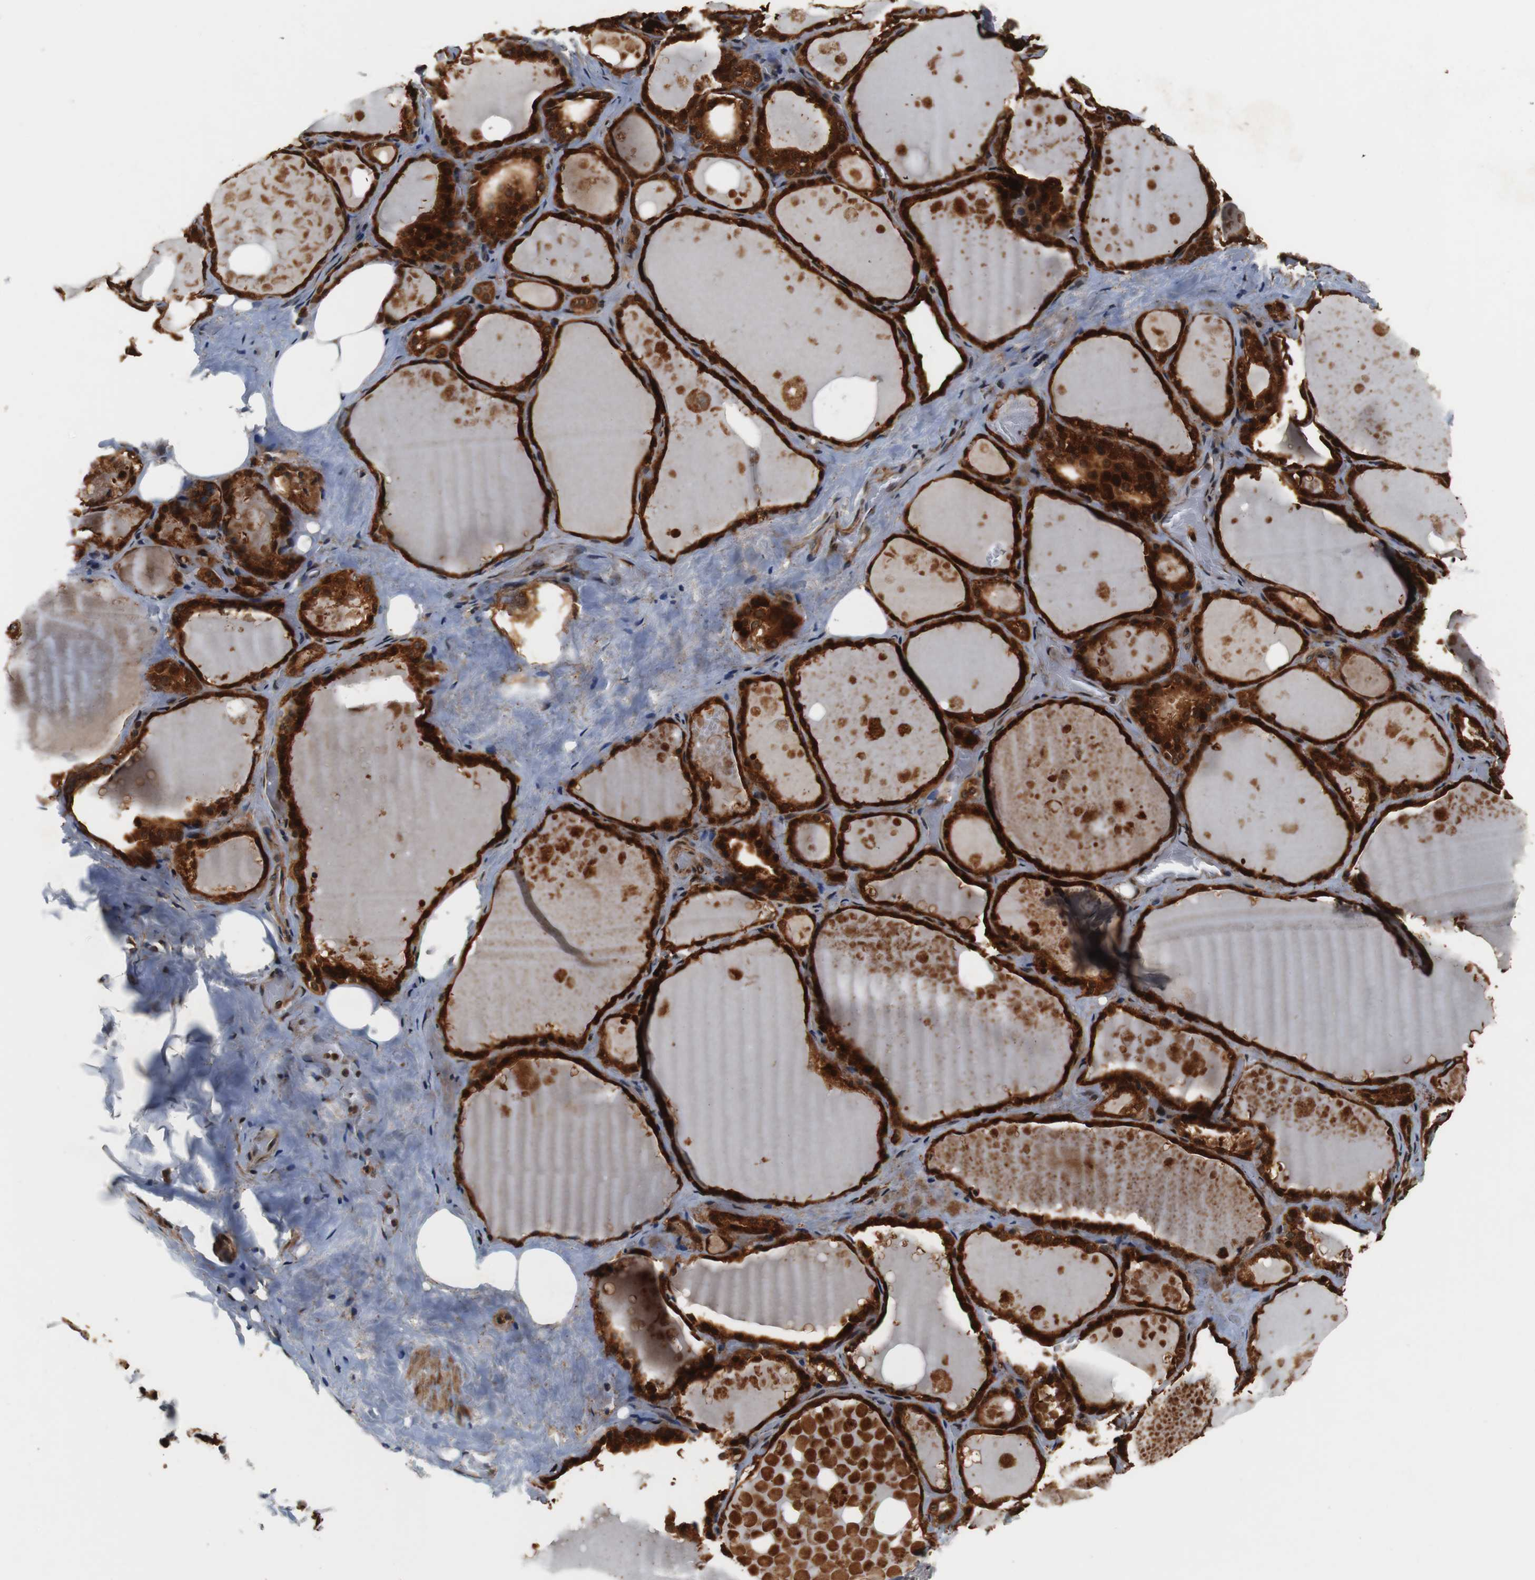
{"staining": {"intensity": "strong", "quantity": ">75%", "location": "cytoplasmic/membranous,nuclear"}, "tissue": "thyroid gland", "cell_type": "Glandular cells", "image_type": "normal", "snomed": [{"axis": "morphology", "description": "Normal tissue, NOS"}, {"axis": "topography", "description": "Thyroid gland"}], "caption": "IHC micrograph of unremarkable thyroid gland stained for a protein (brown), which shows high levels of strong cytoplasmic/membranous,nuclear staining in about >75% of glandular cells.", "gene": "LRP4", "patient": {"sex": "male", "age": 61}}